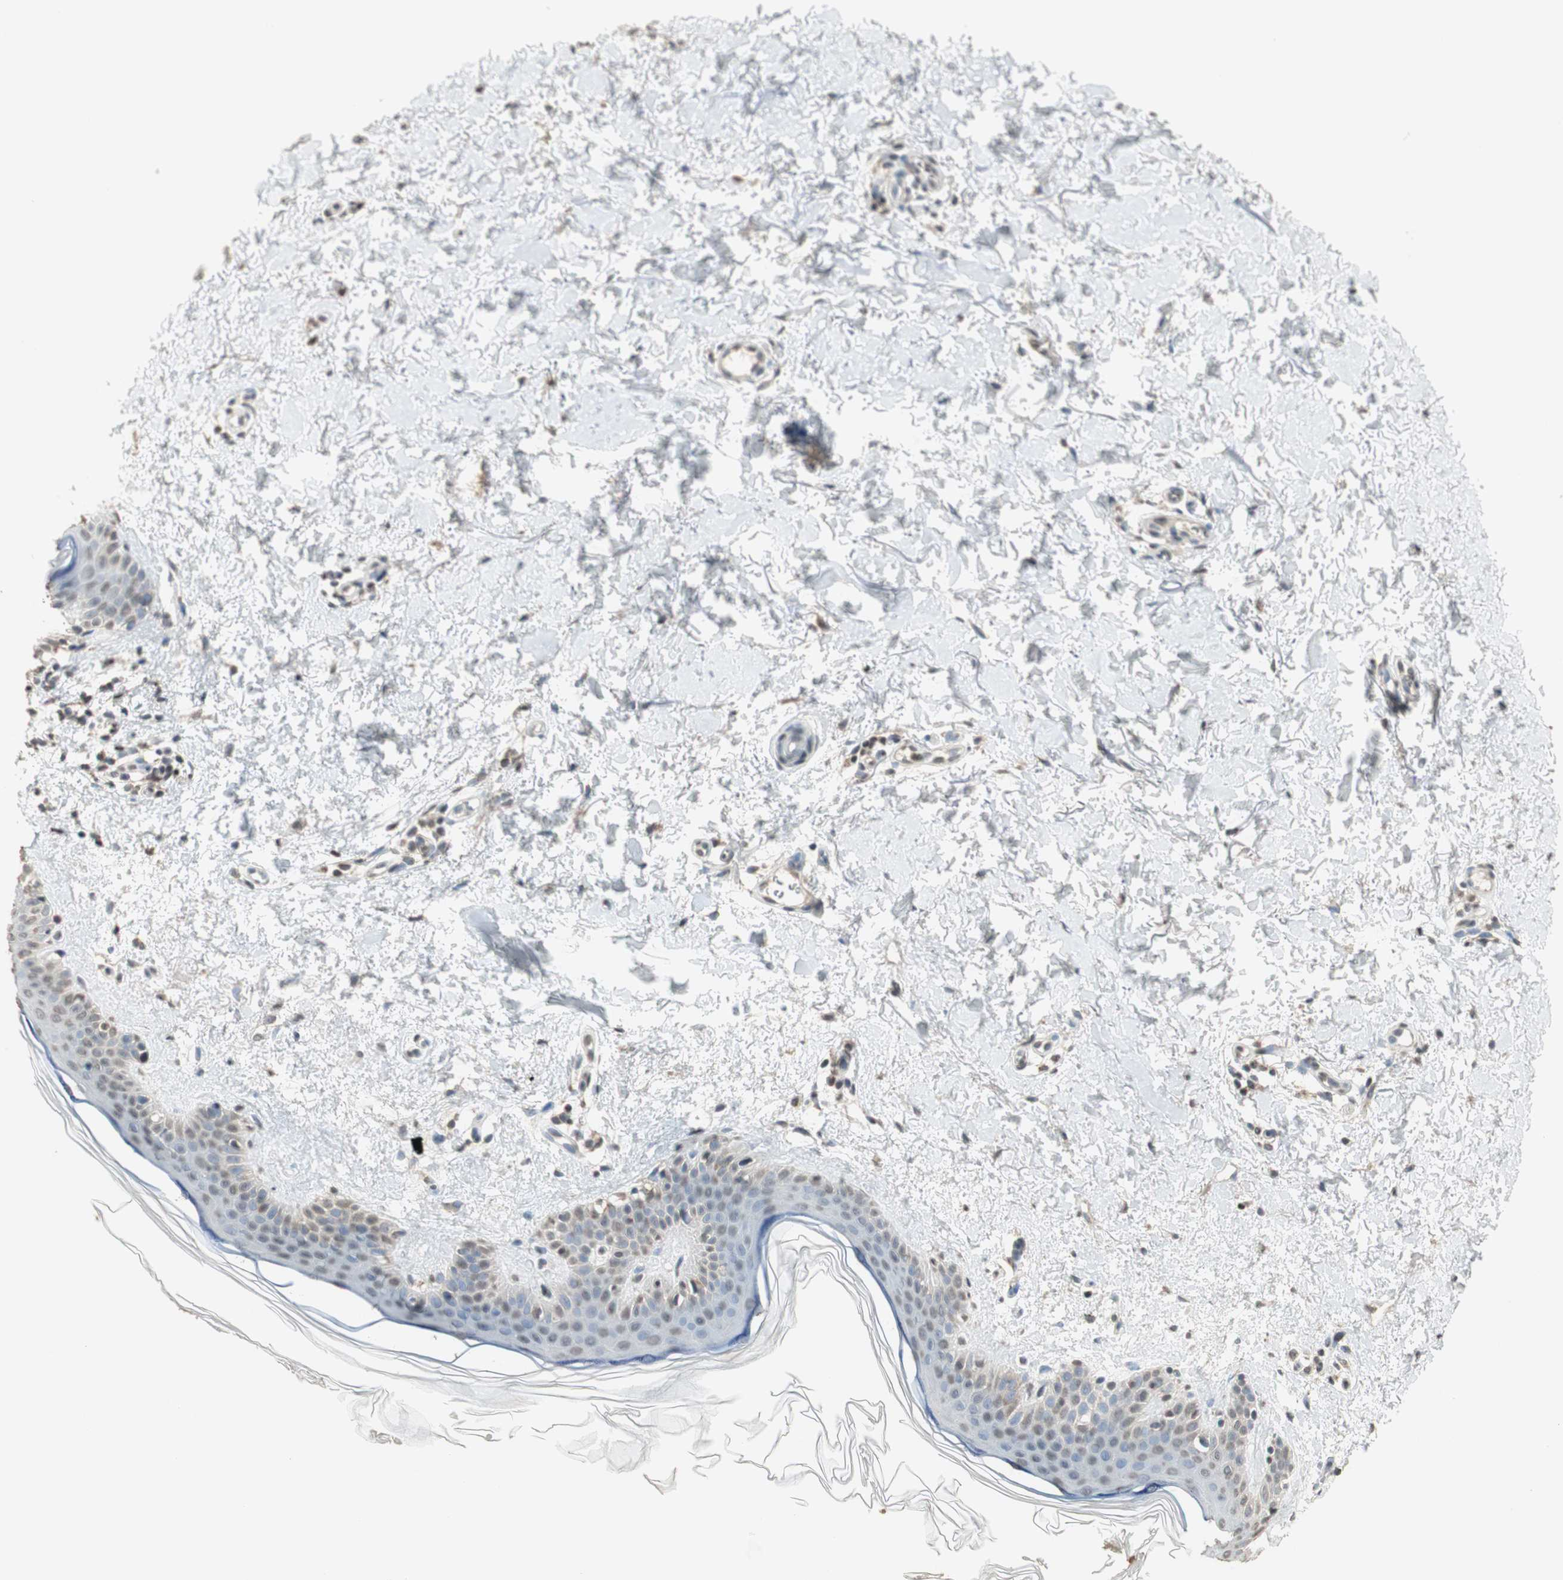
{"staining": {"intensity": "negative", "quantity": "none", "location": "none"}, "tissue": "skin", "cell_type": "Fibroblasts", "image_type": "normal", "snomed": [{"axis": "morphology", "description": "Normal tissue, NOS"}, {"axis": "topography", "description": "Skin"}], "caption": "This is an IHC photomicrograph of normal skin. There is no expression in fibroblasts.", "gene": "PRELID1", "patient": {"sex": "female", "age": 56}}